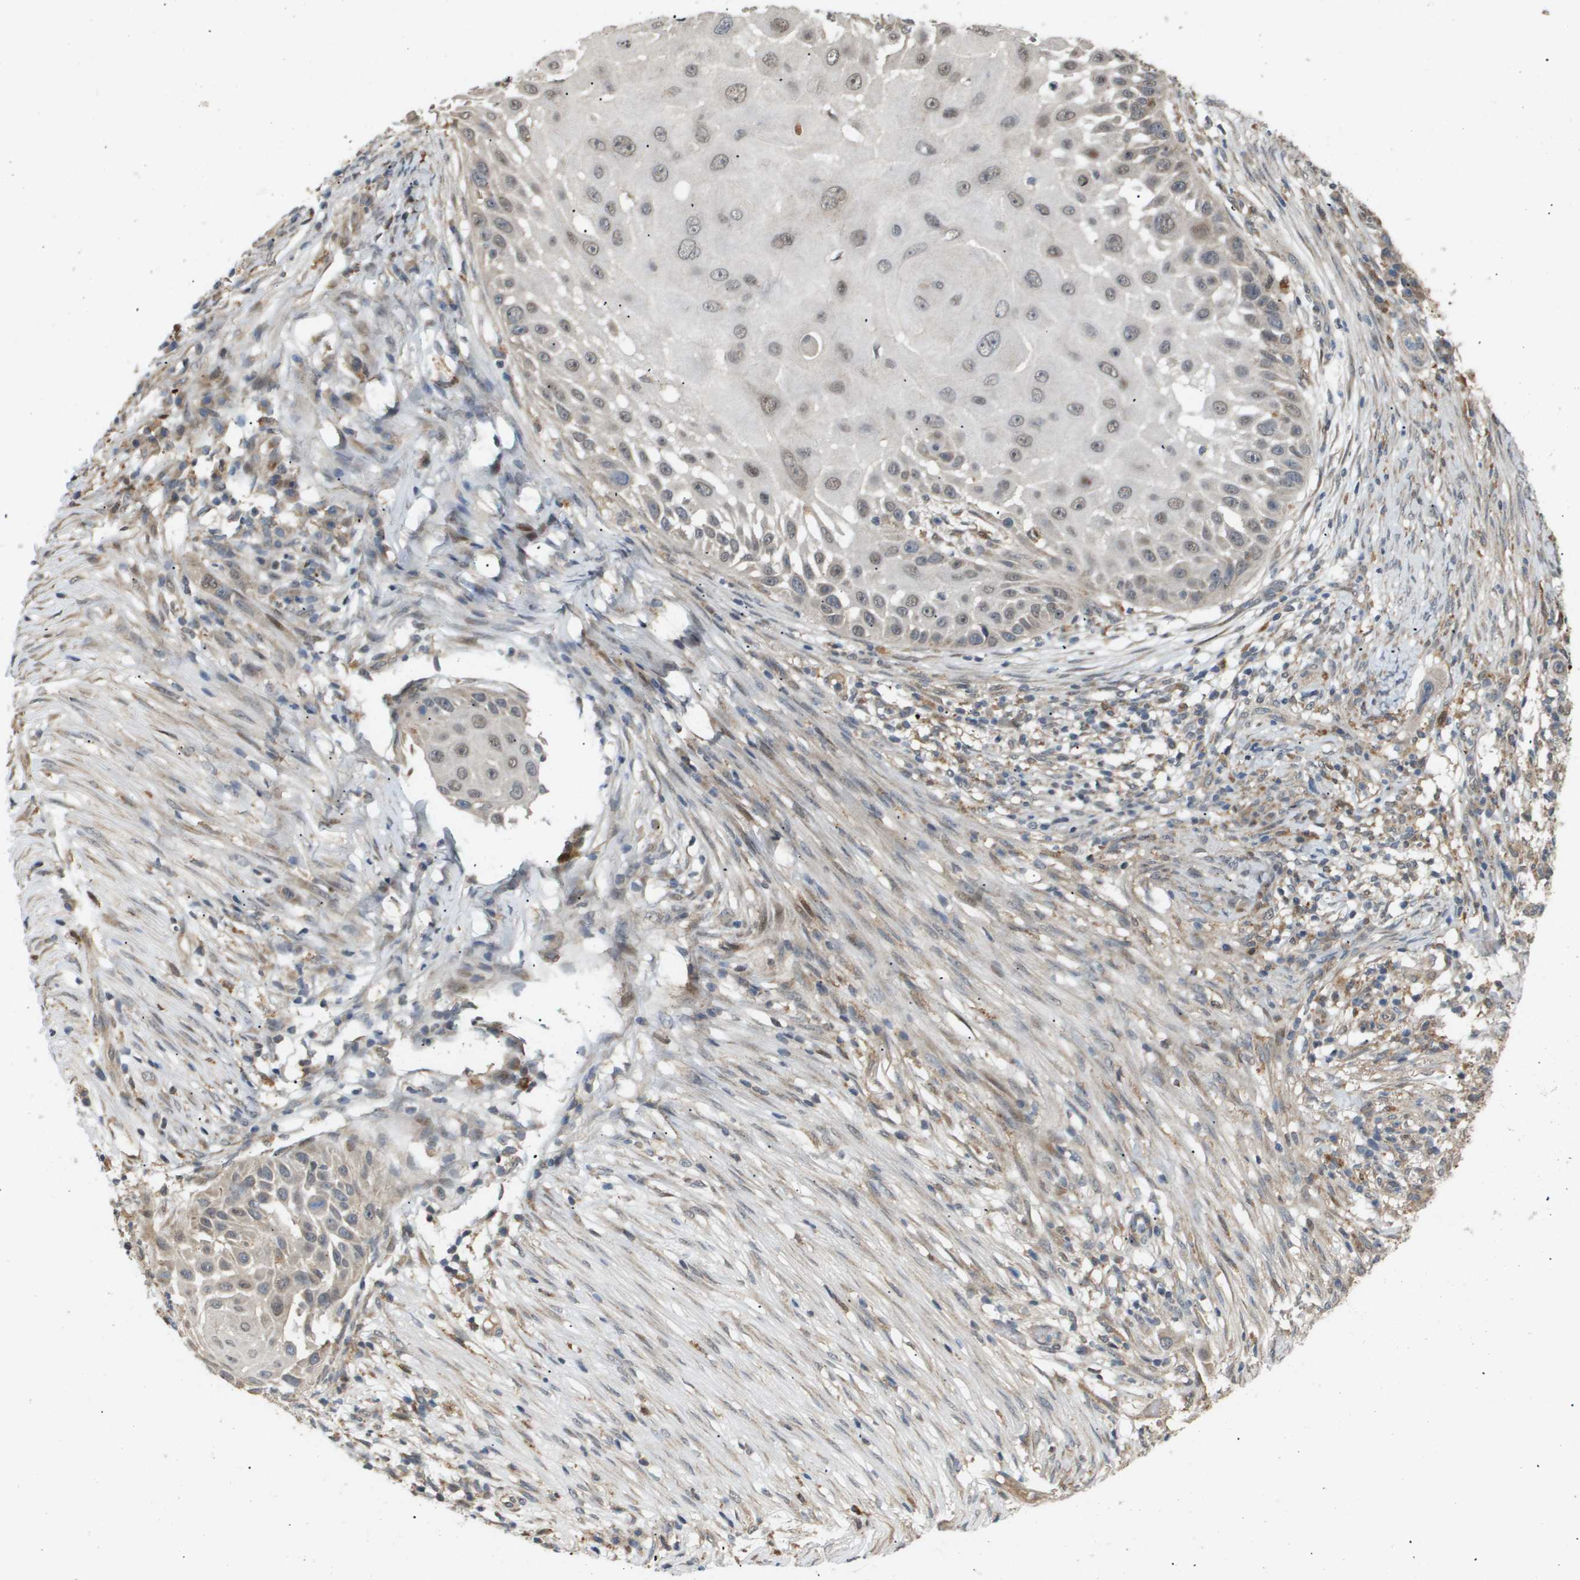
{"staining": {"intensity": "weak", "quantity": ">75%", "location": "nuclear"}, "tissue": "skin cancer", "cell_type": "Tumor cells", "image_type": "cancer", "snomed": [{"axis": "morphology", "description": "Squamous cell carcinoma, NOS"}, {"axis": "topography", "description": "Skin"}], "caption": "Protein expression analysis of skin cancer (squamous cell carcinoma) demonstrates weak nuclear staining in approximately >75% of tumor cells.", "gene": "PDGFB", "patient": {"sex": "female", "age": 44}}